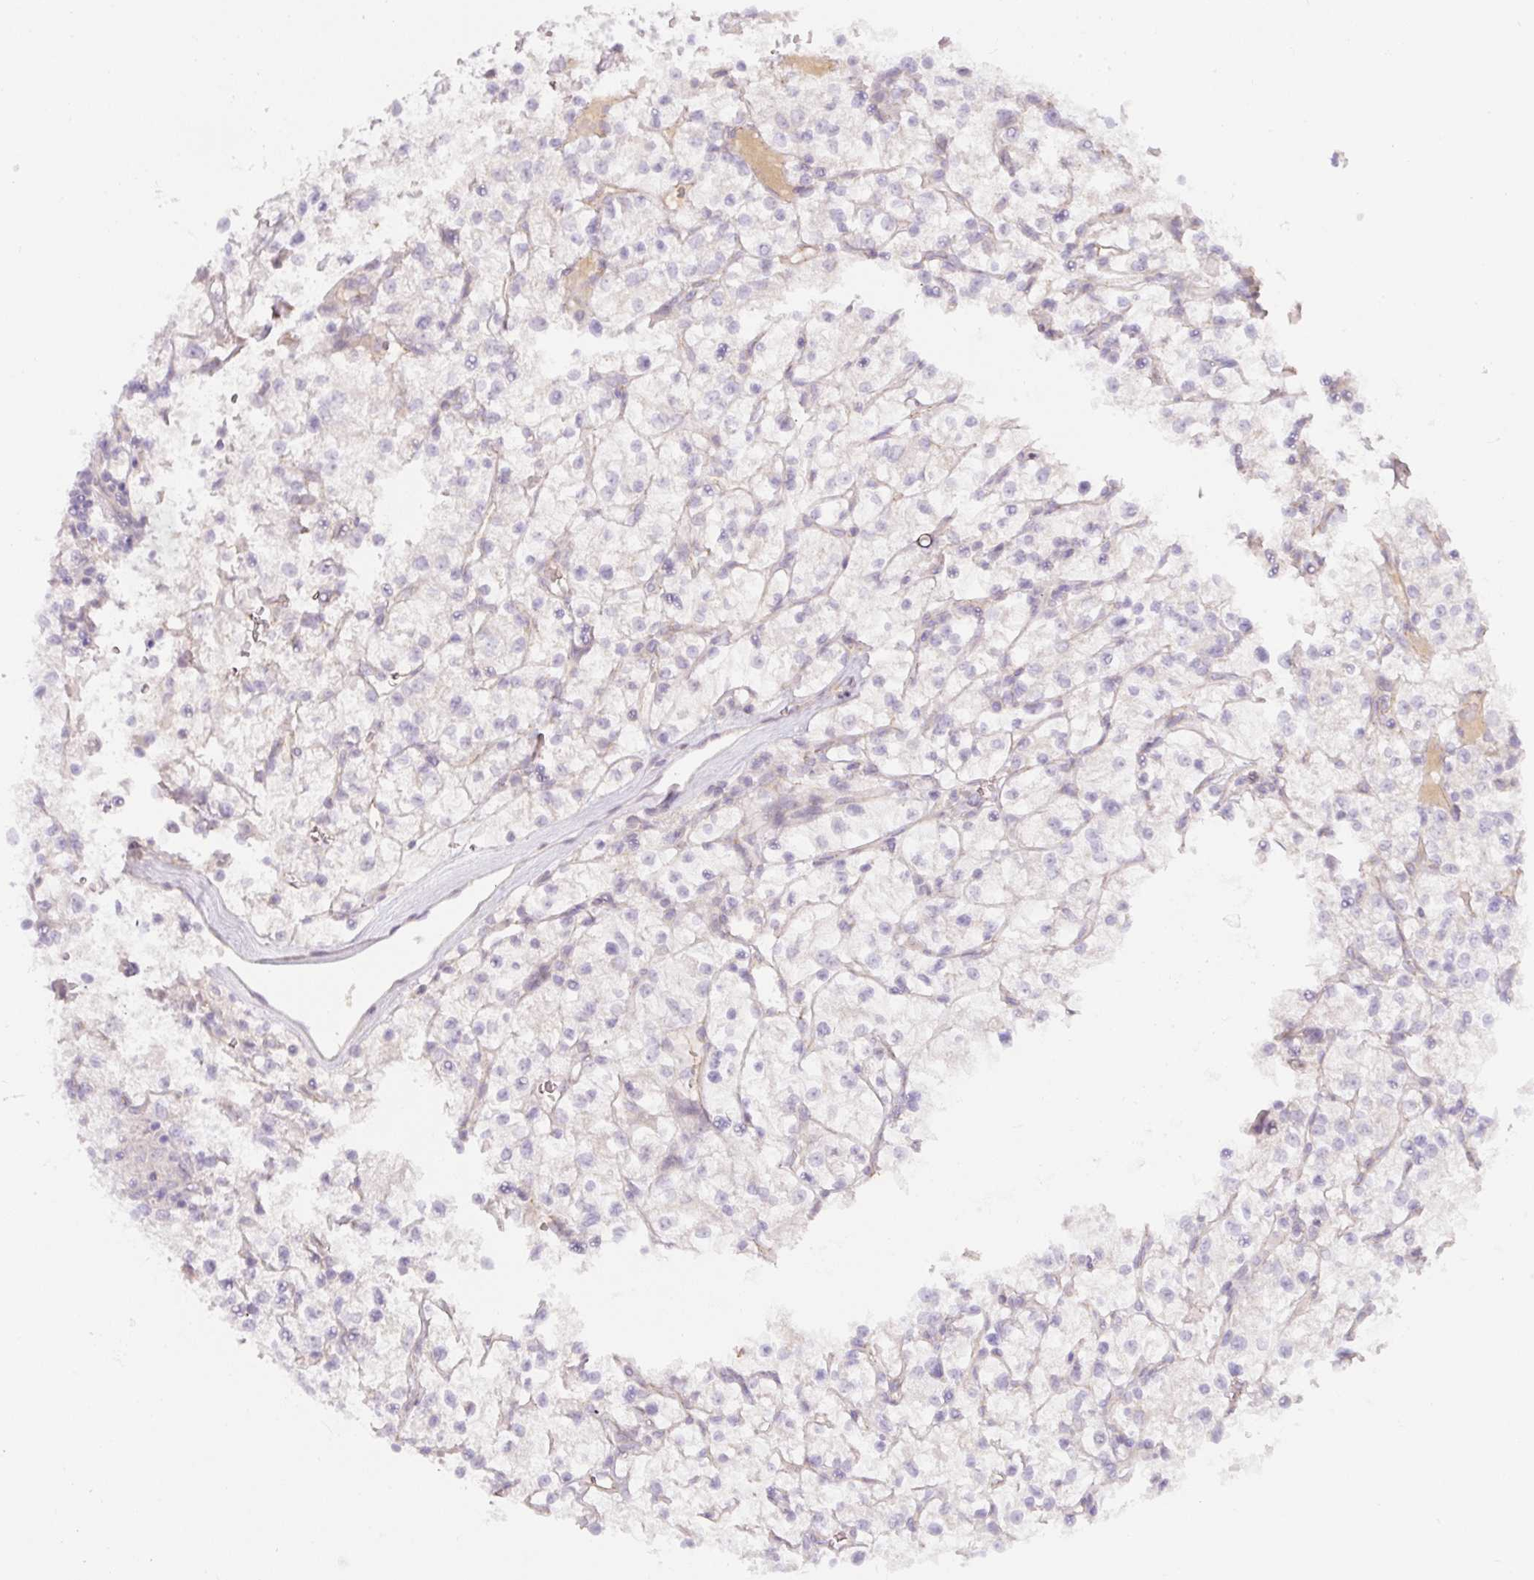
{"staining": {"intensity": "negative", "quantity": "none", "location": "none"}, "tissue": "renal cancer", "cell_type": "Tumor cells", "image_type": "cancer", "snomed": [{"axis": "morphology", "description": "Adenocarcinoma, NOS"}, {"axis": "topography", "description": "Kidney"}], "caption": "The micrograph shows no significant staining in tumor cells of adenocarcinoma (renal). (DAB (3,3'-diaminobenzidine) immunohistochemistry (IHC), high magnification).", "gene": "NBPF11", "patient": {"sex": "female", "age": 64}}